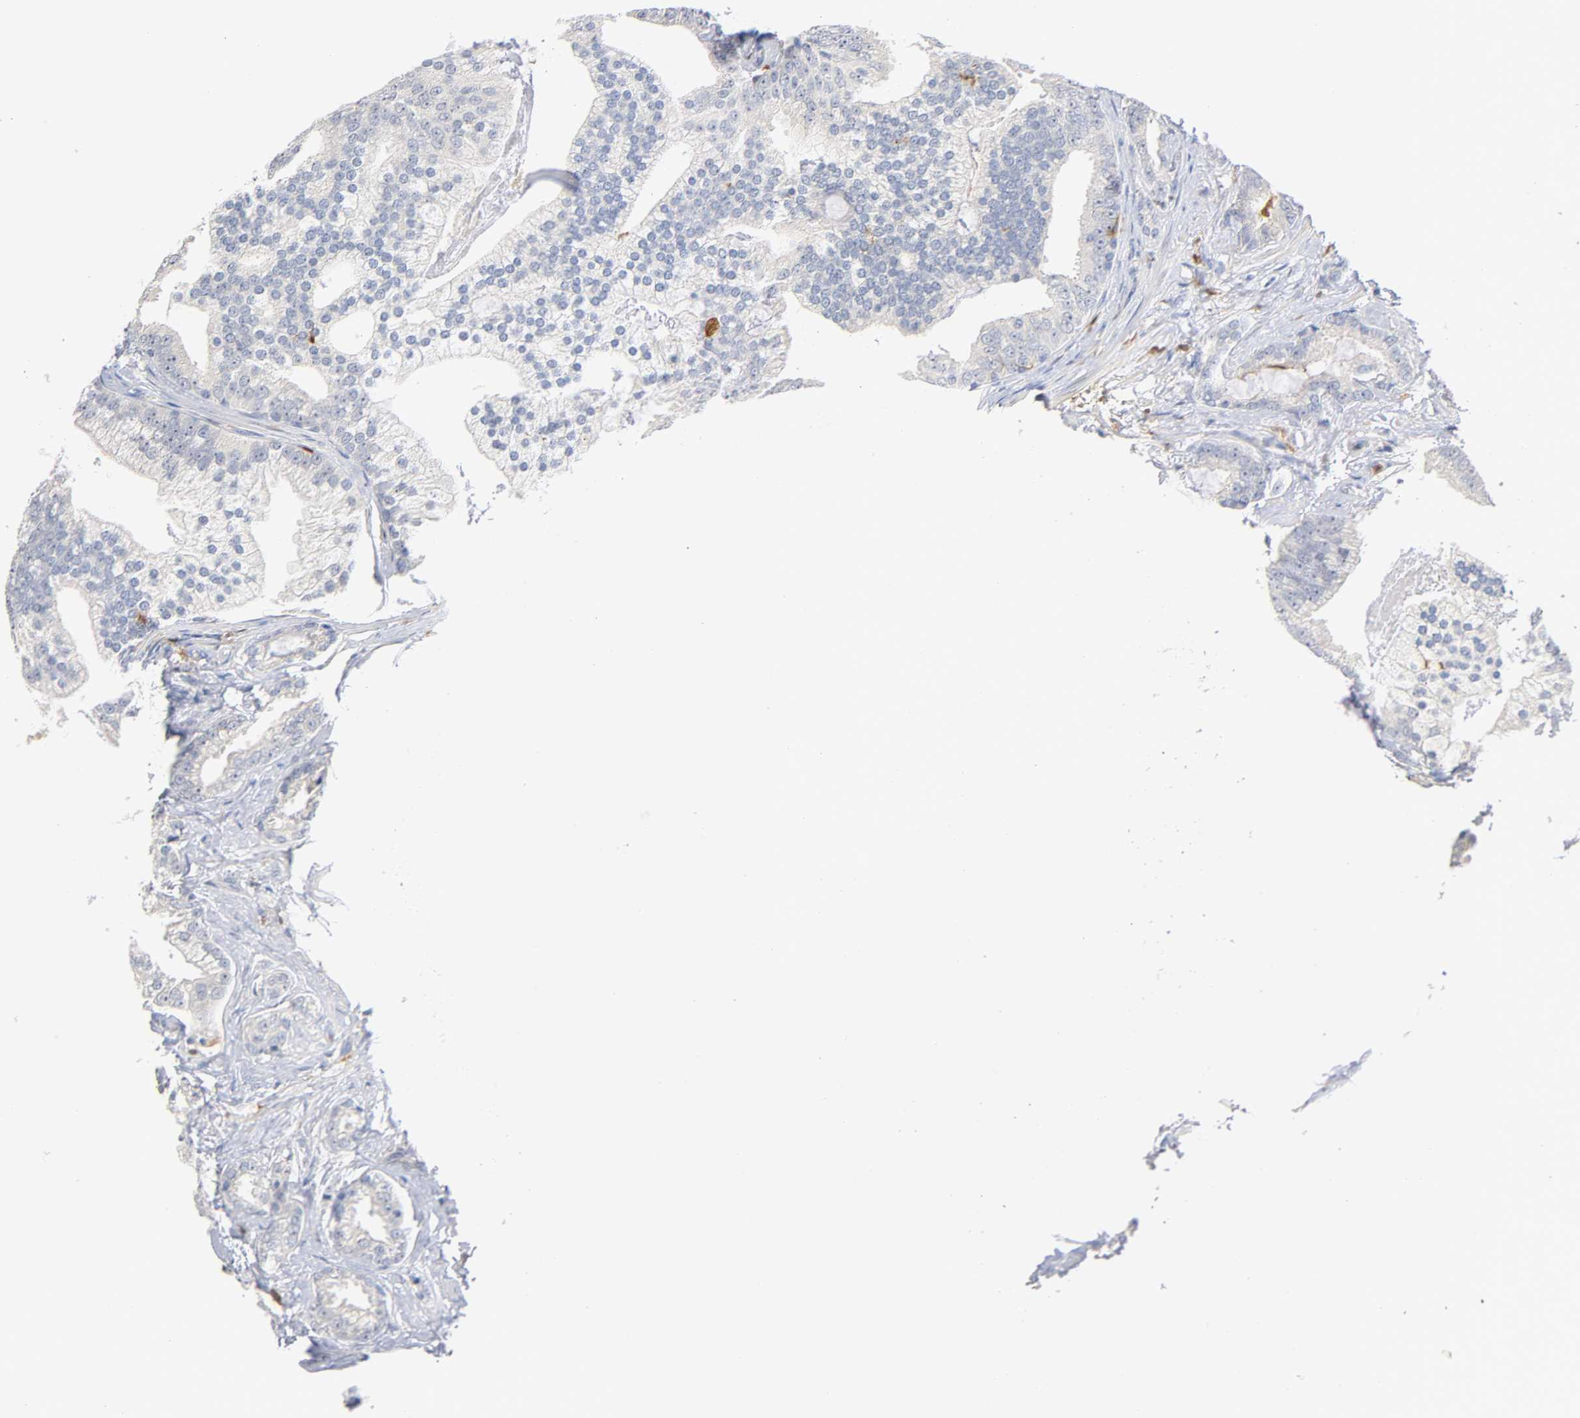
{"staining": {"intensity": "negative", "quantity": "none", "location": "none"}, "tissue": "prostate cancer", "cell_type": "Tumor cells", "image_type": "cancer", "snomed": [{"axis": "morphology", "description": "Adenocarcinoma, Low grade"}, {"axis": "topography", "description": "Prostate"}], "caption": "A micrograph of prostate low-grade adenocarcinoma stained for a protein reveals no brown staining in tumor cells. (Stains: DAB (3,3'-diaminobenzidine) immunohistochemistry (IHC) with hematoxylin counter stain, Microscopy: brightfield microscopy at high magnification).", "gene": "IL18", "patient": {"sex": "male", "age": 58}}